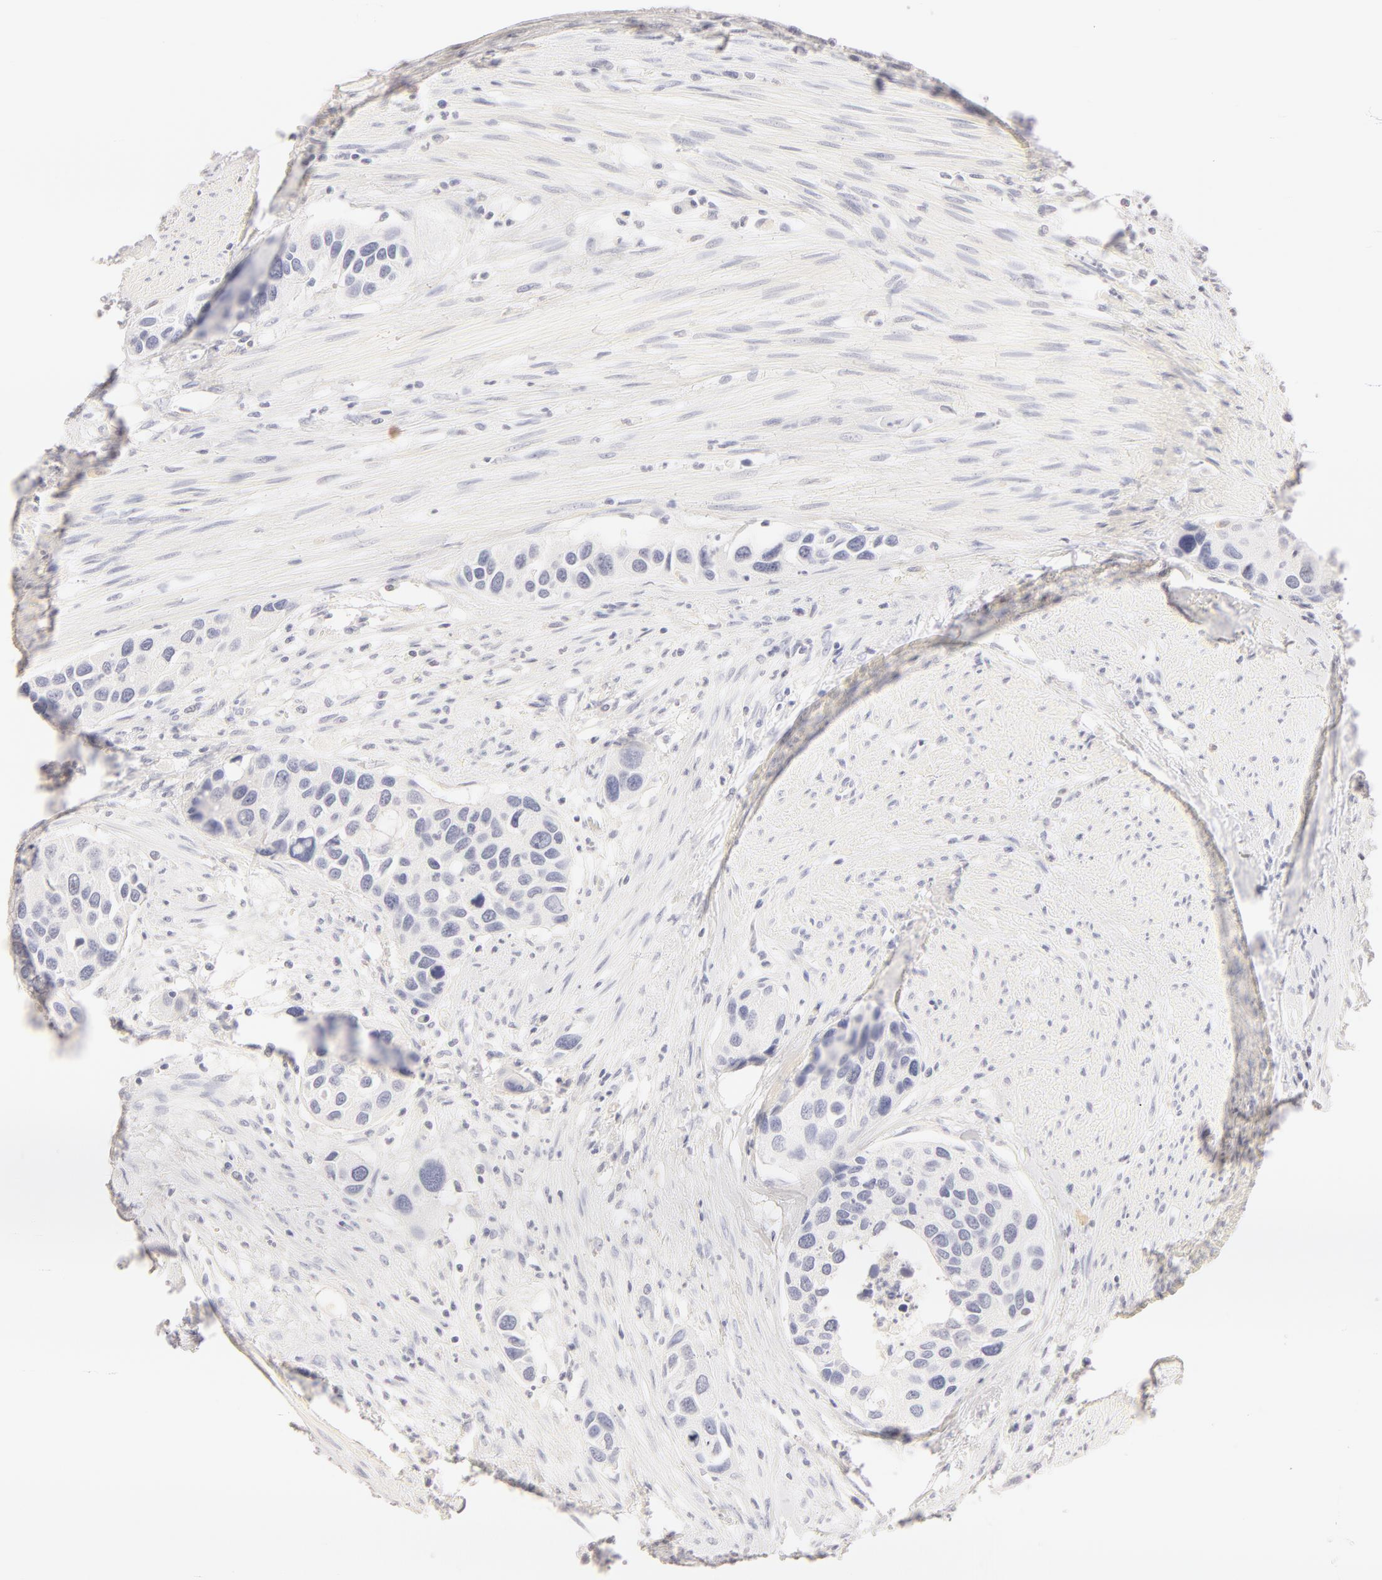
{"staining": {"intensity": "negative", "quantity": "none", "location": "none"}, "tissue": "urothelial cancer", "cell_type": "Tumor cells", "image_type": "cancer", "snomed": [{"axis": "morphology", "description": "Urothelial carcinoma, High grade"}, {"axis": "topography", "description": "Urinary bladder"}], "caption": "Immunohistochemistry of human urothelial cancer exhibits no staining in tumor cells.", "gene": "LGALS7B", "patient": {"sex": "male", "age": 66}}